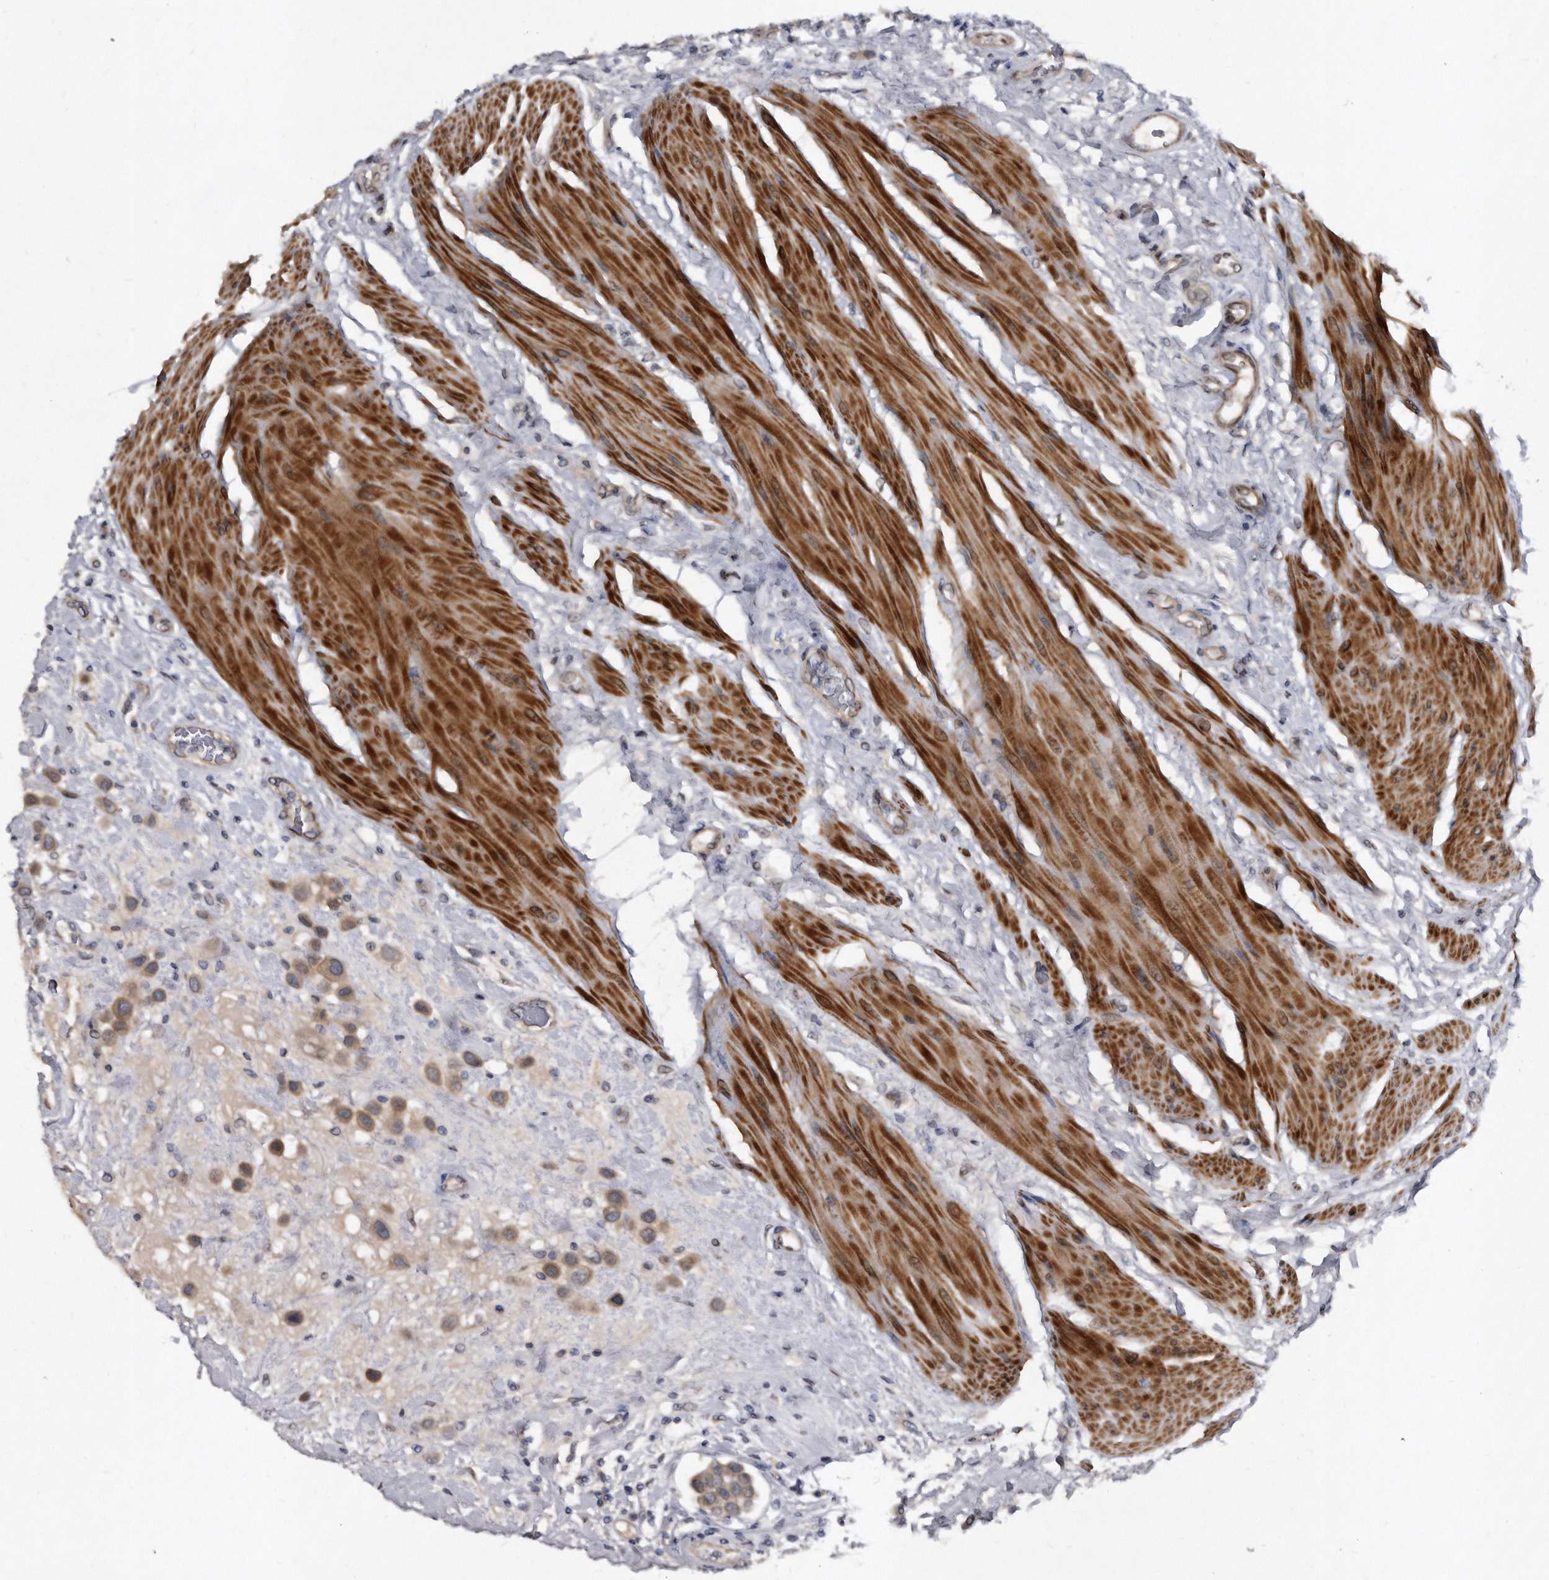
{"staining": {"intensity": "moderate", "quantity": ">75%", "location": "cytoplasmic/membranous"}, "tissue": "urothelial cancer", "cell_type": "Tumor cells", "image_type": "cancer", "snomed": [{"axis": "morphology", "description": "Urothelial carcinoma, High grade"}, {"axis": "topography", "description": "Urinary bladder"}], "caption": "Immunohistochemistry (IHC) of human urothelial carcinoma (high-grade) demonstrates medium levels of moderate cytoplasmic/membranous positivity in approximately >75% of tumor cells.", "gene": "PROM1", "patient": {"sex": "male", "age": 50}}